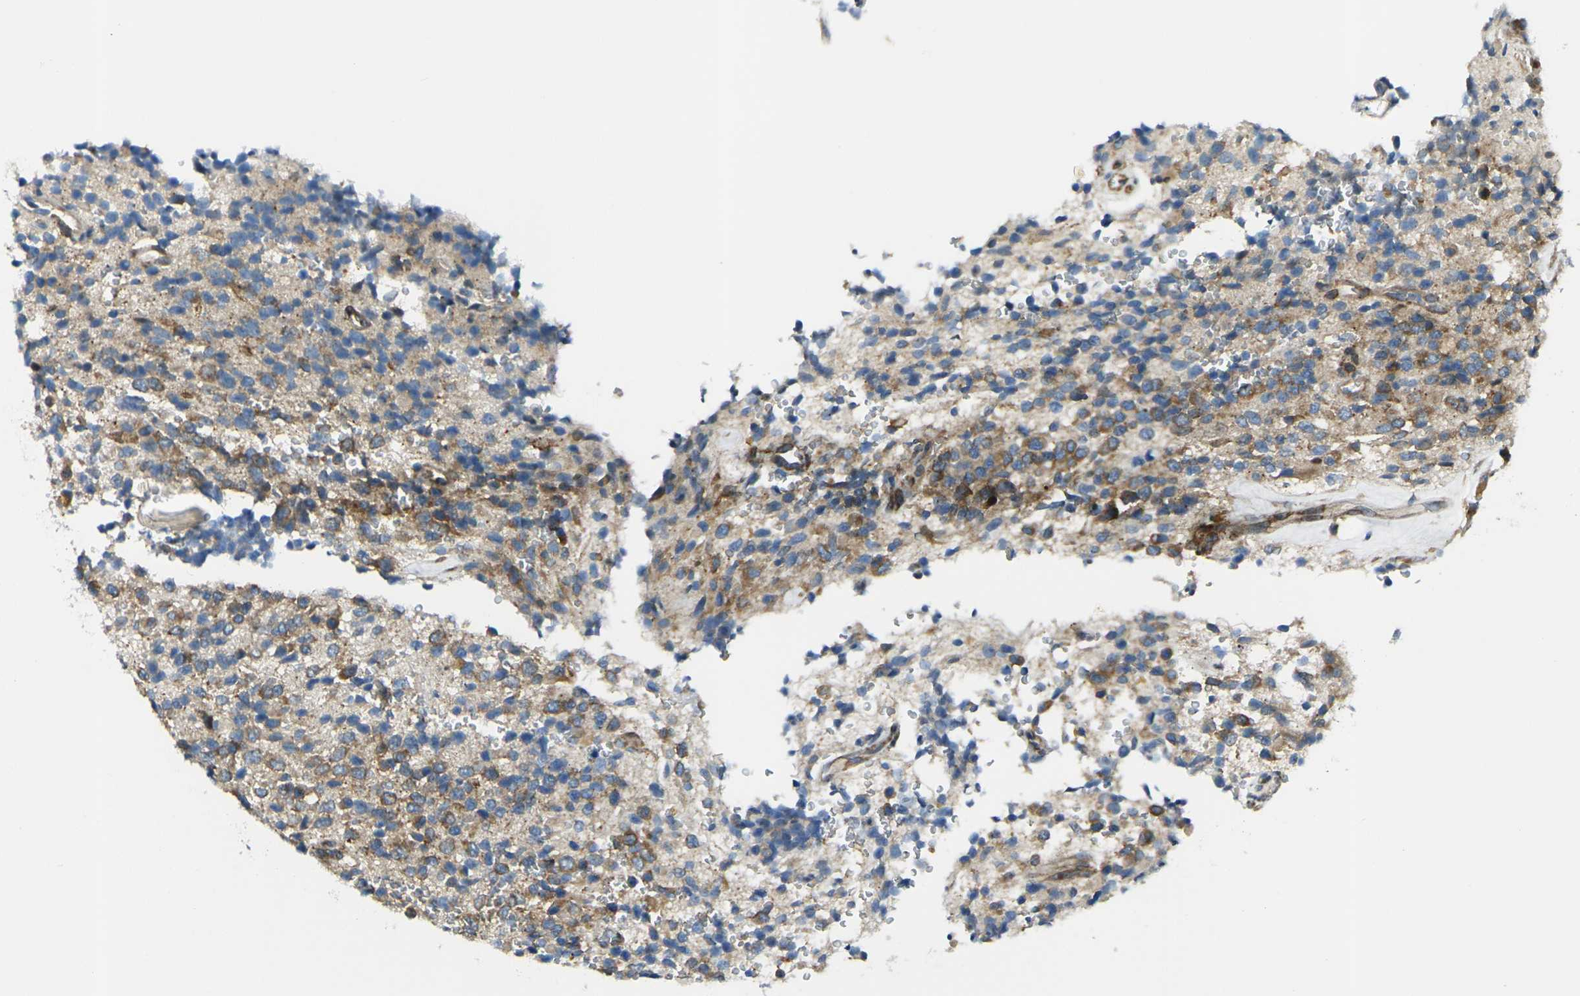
{"staining": {"intensity": "moderate", "quantity": ">75%", "location": "cytoplasmic/membranous"}, "tissue": "glioma", "cell_type": "Tumor cells", "image_type": "cancer", "snomed": [{"axis": "morphology", "description": "Glioma, malignant, High grade"}, {"axis": "topography", "description": "pancreas cauda"}], "caption": "High-grade glioma (malignant) tissue reveals moderate cytoplasmic/membranous positivity in about >75% of tumor cells (IHC, brightfield microscopy, high magnification).", "gene": "CELSR2", "patient": {"sex": "male", "age": 60}}